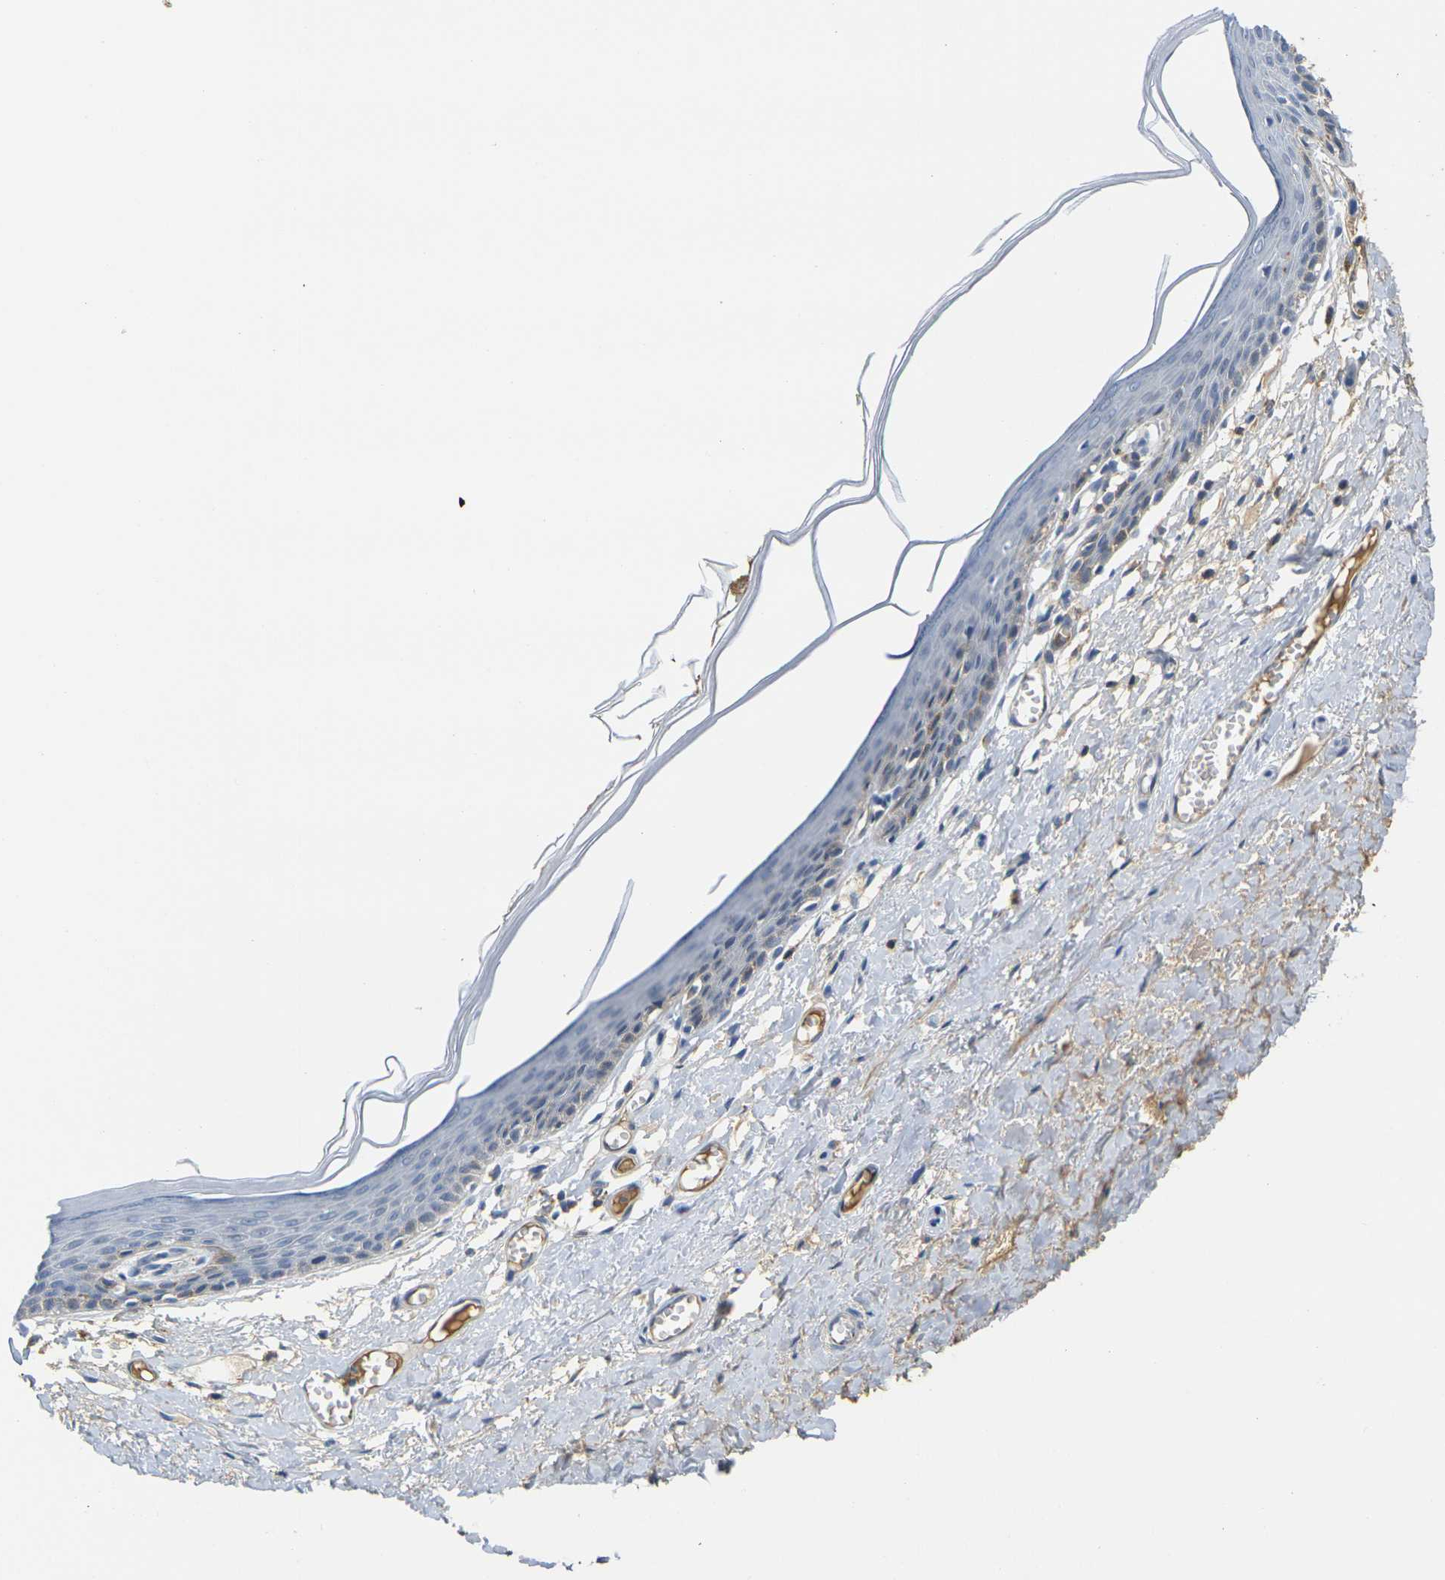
{"staining": {"intensity": "weak", "quantity": "<25%", "location": "cytoplasmic/membranous"}, "tissue": "skin", "cell_type": "Epidermal cells", "image_type": "normal", "snomed": [{"axis": "morphology", "description": "Normal tissue, NOS"}, {"axis": "topography", "description": "Vulva"}], "caption": "There is no significant expression in epidermal cells of skin. (Brightfield microscopy of DAB immunohistochemistry at high magnification).", "gene": "OTOF", "patient": {"sex": "female", "age": 54}}